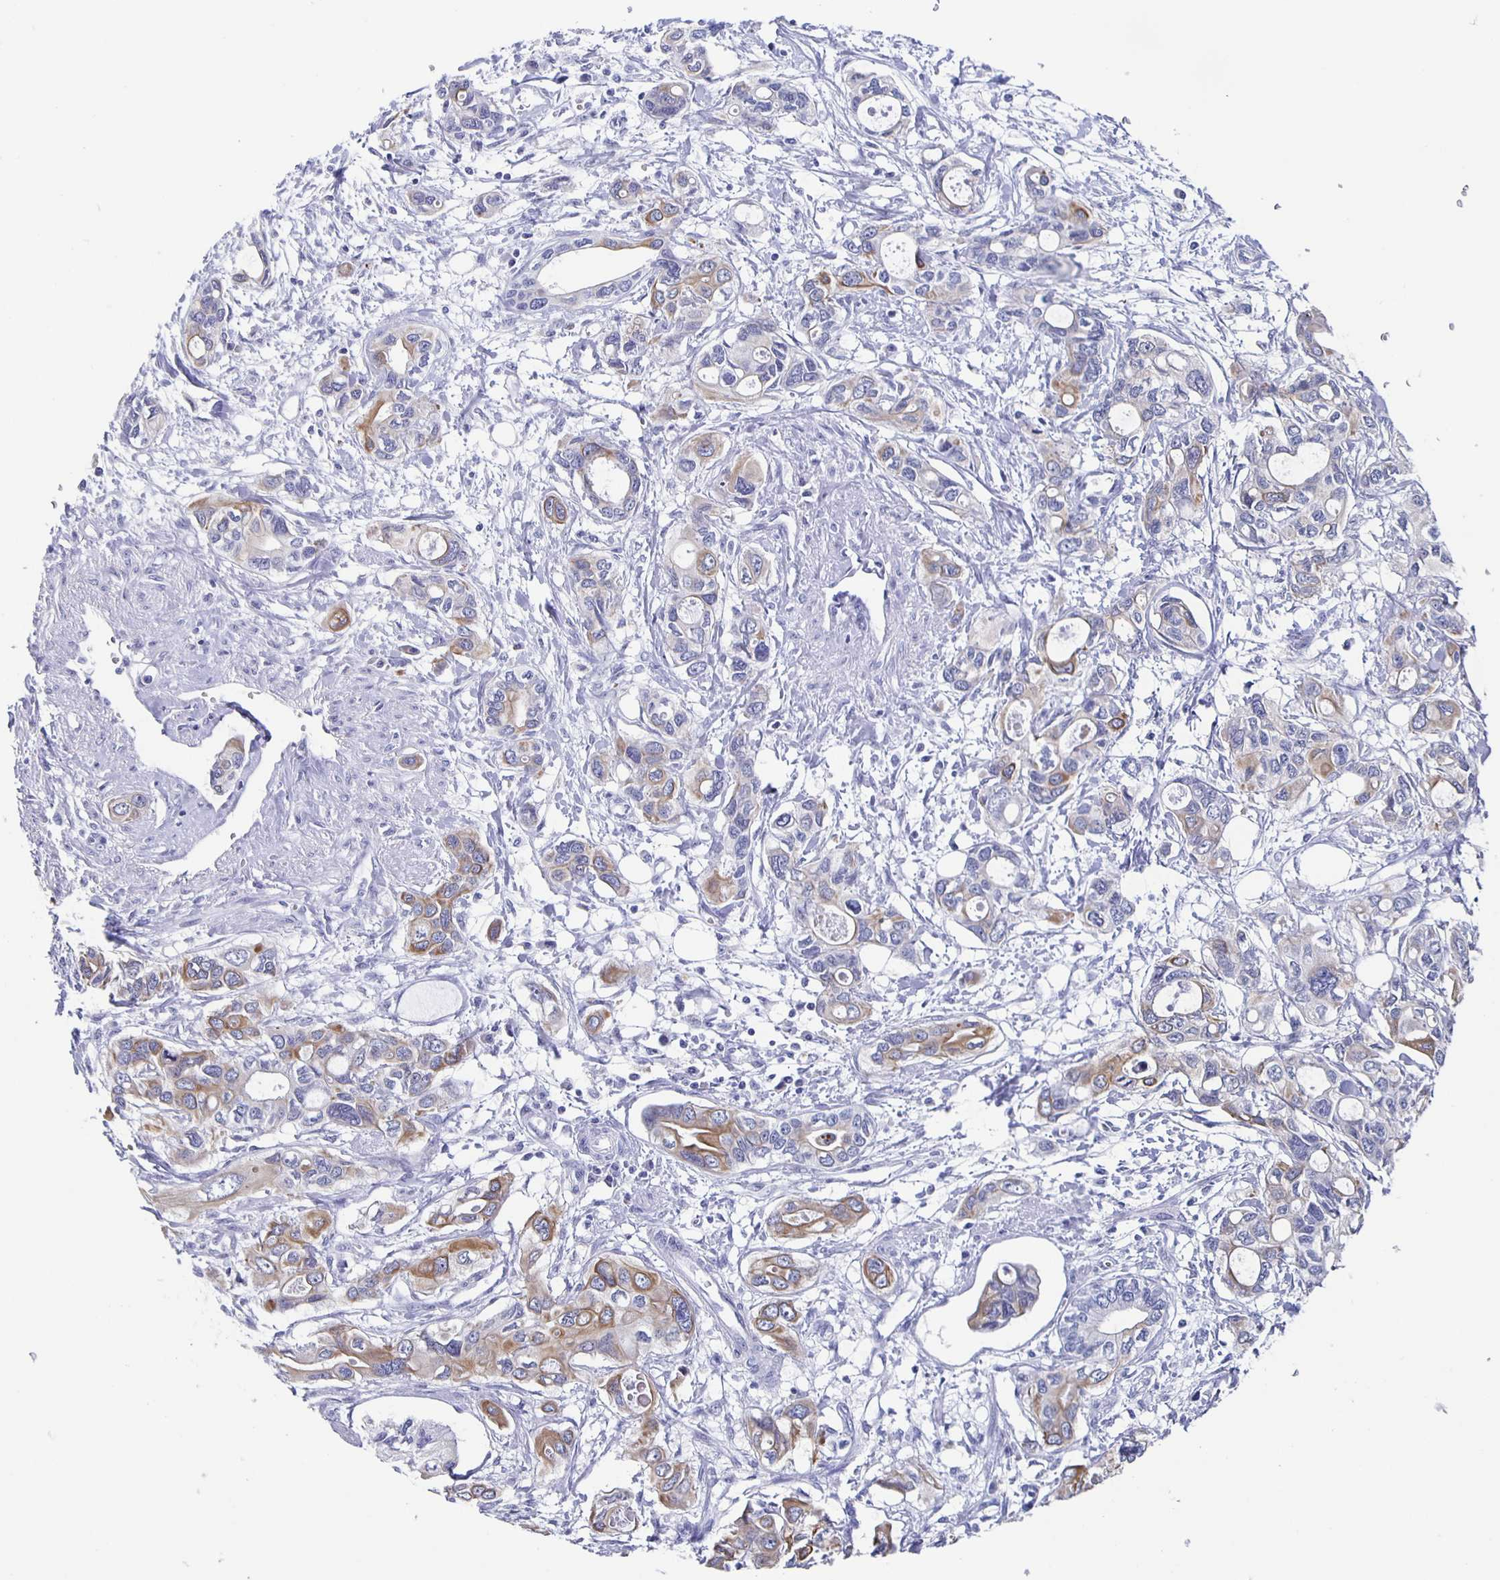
{"staining": {"intensity": "moderate", "quantity": "25%-75%", "location": "cytoplasmic/membranous"}, "tissue": "pancreatic cancer", "cell_type": "Tumor cells", "image_type": "cancer", "snomed": [{"axis": "morphology", "description": "Adenocarcinoma, NOS"}, {"axis": "topography", "description": "Pancreas"}], "caption": "Human pancreatic cancer (adenocarcinoma) stained with a brown dye shows moderate cytoplasmic/membranous positive positivity in approximately 25%-75% of tumor cells.", "gene": "CCDC17", "patient": {"sex": "male", "age": 60}}